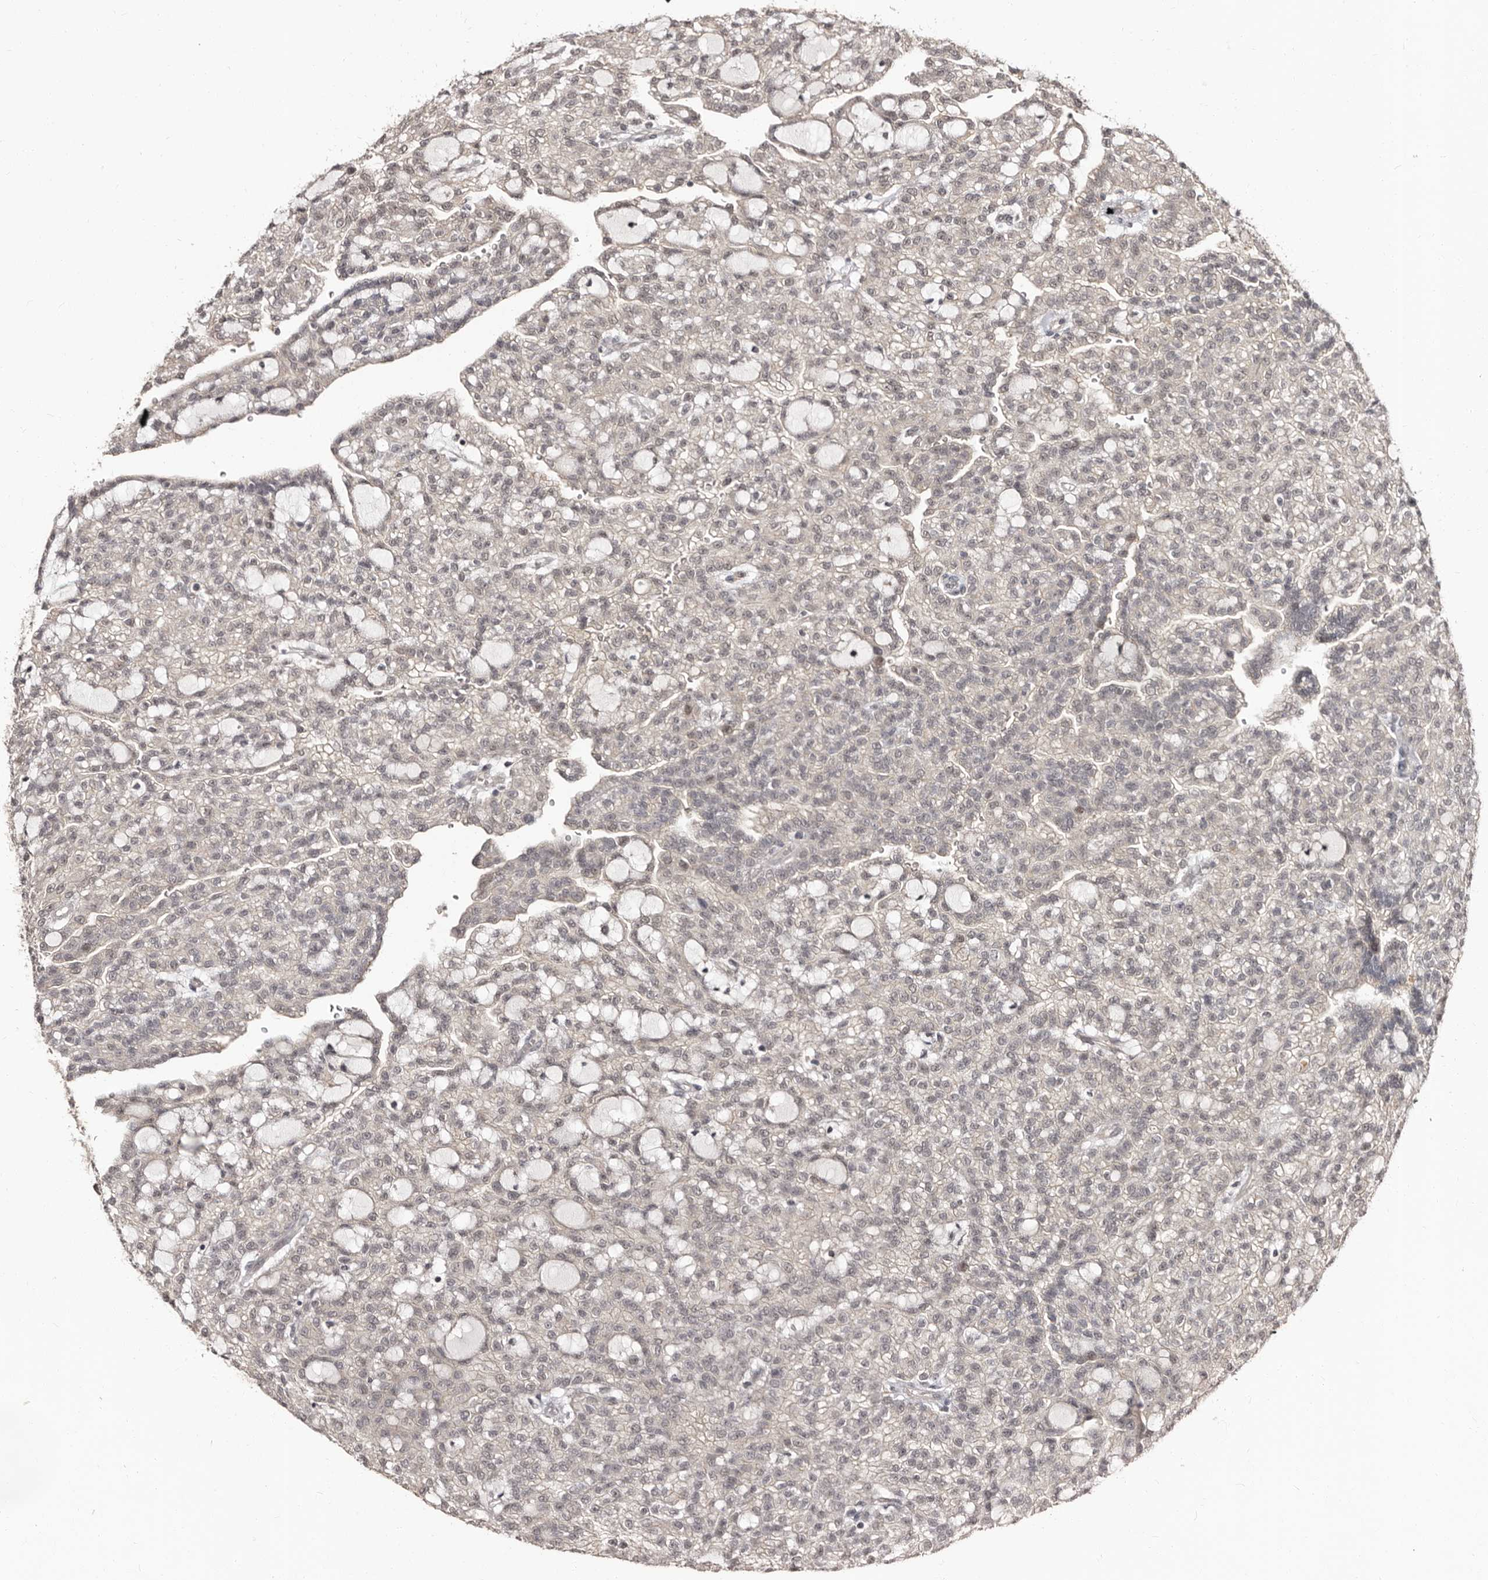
{"staining": {"intensity": "negative", "quantity": "none", "location": "none"}, "tissue": "renal cancer", "cell_type": "Tumor cells", "image_type": "cancer", "snomed": [{"axis": "morphology", "description": "Adenocarcinoma, NOS"}, {"axis": "topography", "description": "Kidney"}], "caption": "Immunohistochemistry (IHC) of human renal adenocarcinoma demonstrates no expression in tumor cells.", "gene": "TBC1D22B", "patient": {"sex": "male", "age": 63}}